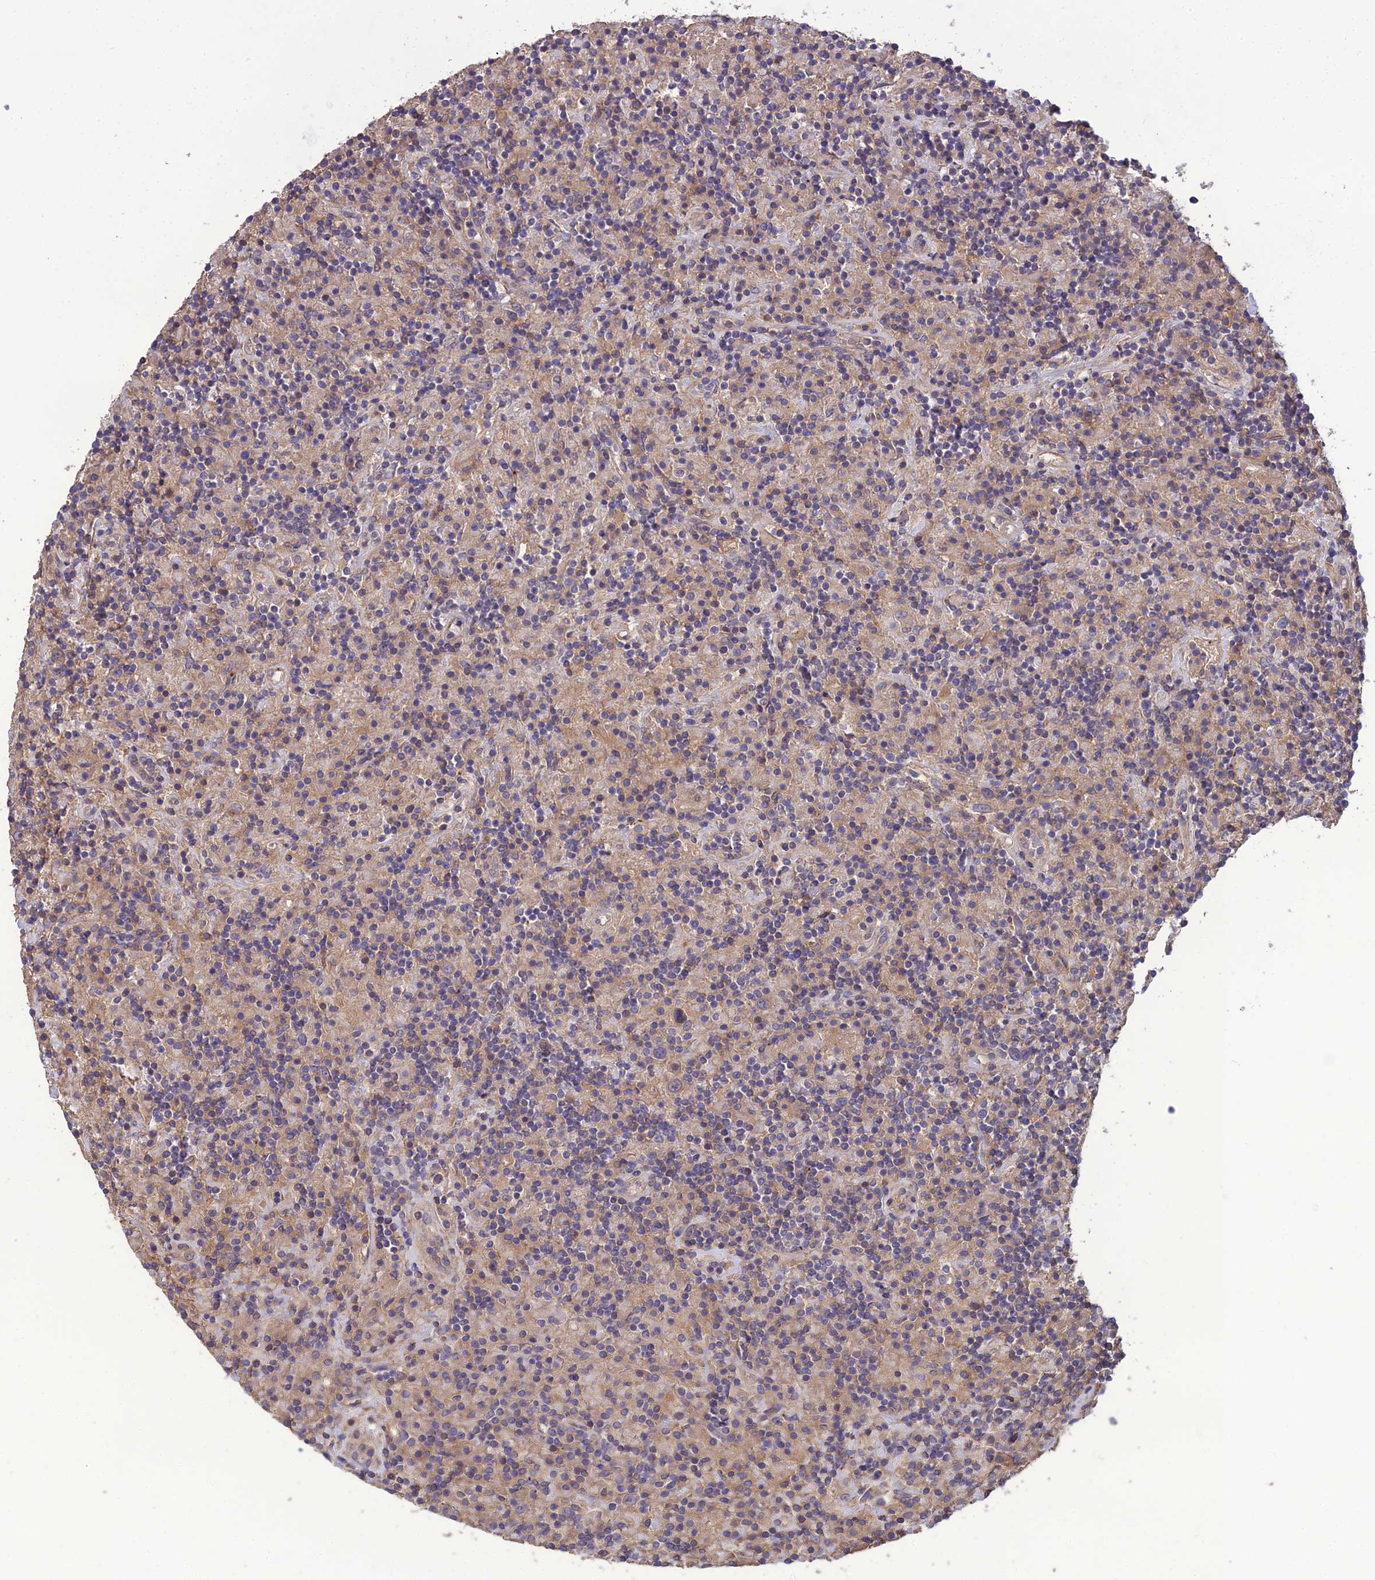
{"staining": {"intensity": "weak", "quantity": "25%-75%", "location": "cytoplasmic/membranous"}, "tissue": "lymphoma", "cell_type": "Tumor cells", "image_type": "cancer", "snomed": [{"axis": "morphology", "description": "Hodgkin's disease, NOS"}, {"axis": "topography", "description": "Lymph node"}], "caption": "A photomicrograph showing weak cytoplasmic/membranous expression in approximately 25%-75% of tumor cells in Hodgkin's disease, as visualized by brown immunohistochemical staining.", "gene": "GALR2", "patient": {"sex": "male", "age": 70}}